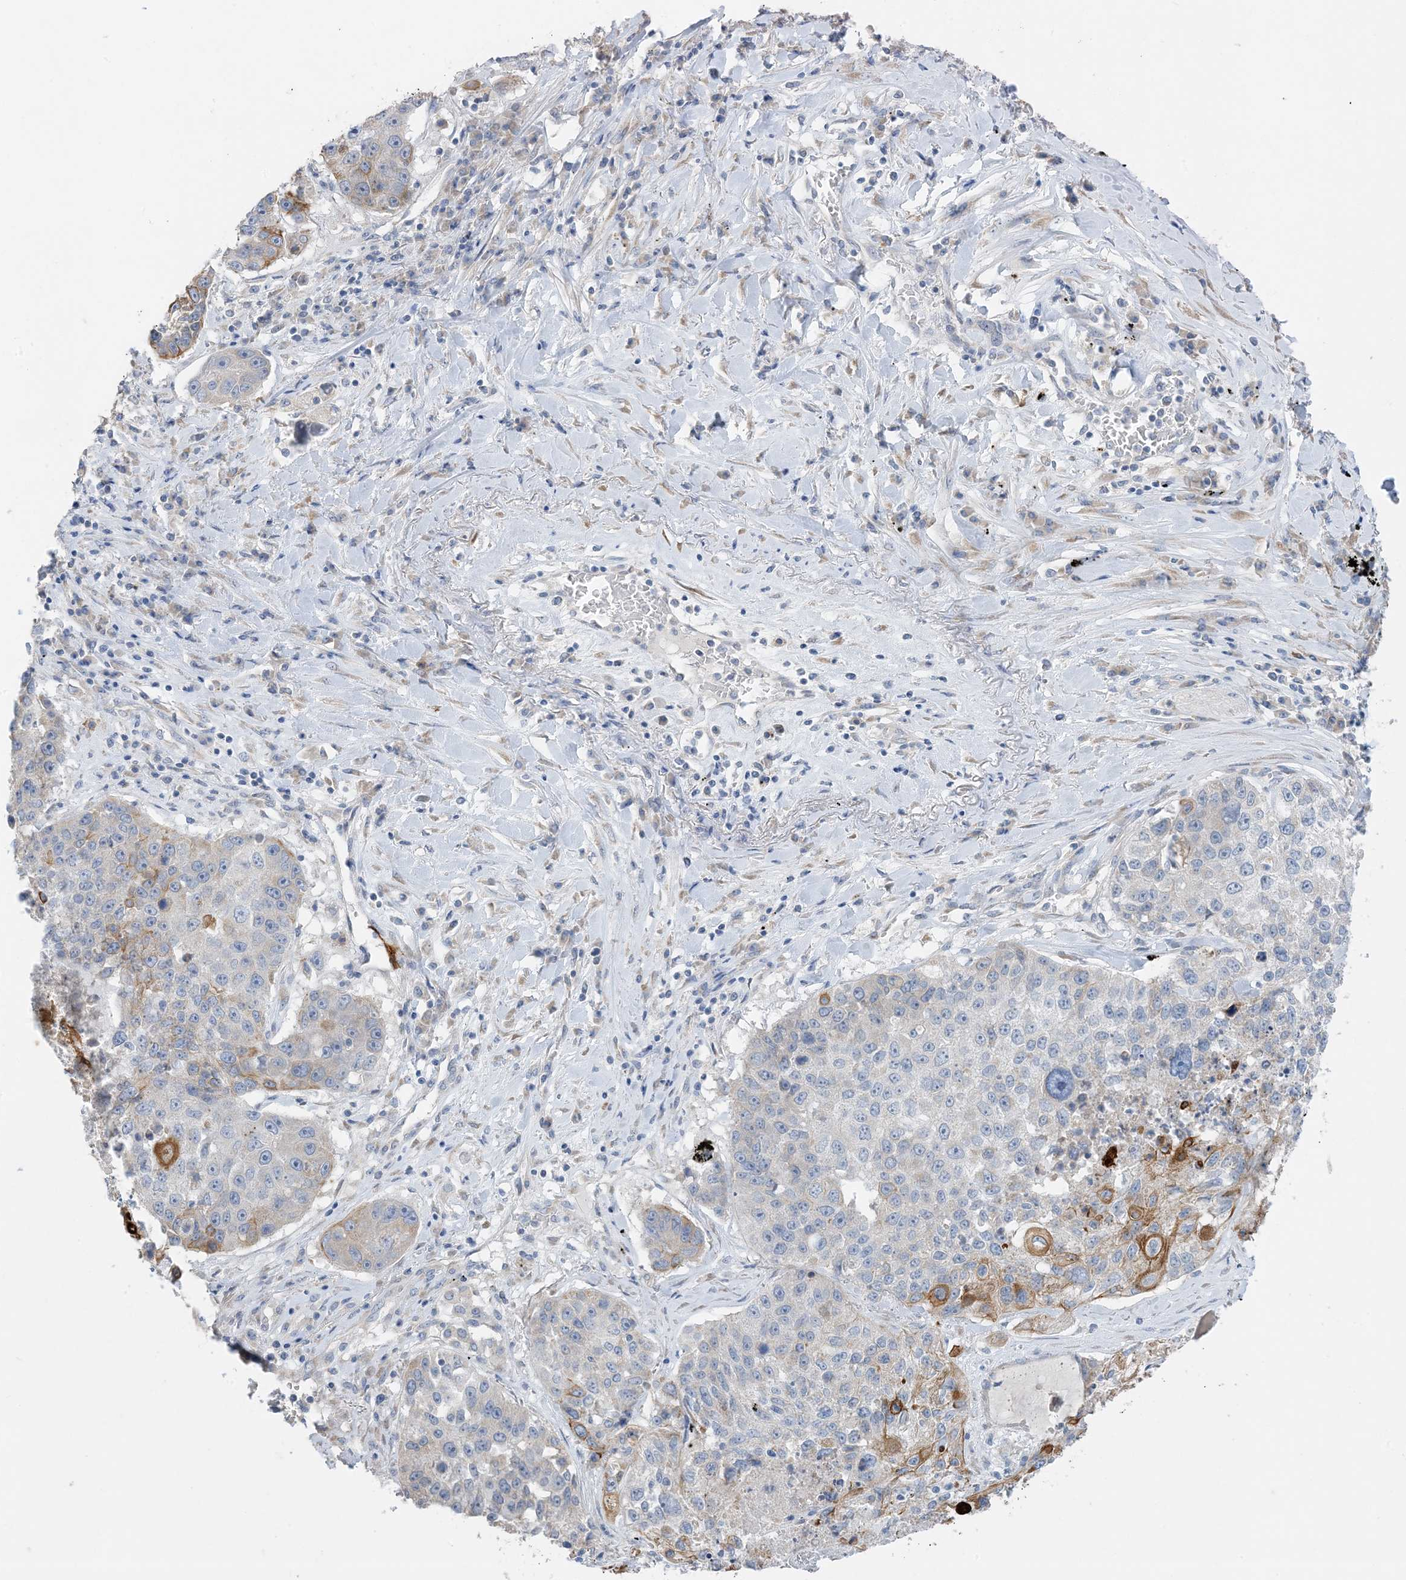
{"staining": {"intensity": "moderate", "quantity": "<25%", "location": "cytoplasmic/membranous"}, "tissue": "lung cancer", "cell_type": "Tumor cells", "image_type": "cancer", "snomed": [{"axis": "morphology", "description": "Squamous cell carcinoma, NOS"}, {"axis": "topography", "description": "Lung"}], "caption": "Moderate cytoplasmic/membranous expression is seen in approximately <25% of tumor cells in lung squamous cell carcinoma.", "gene": "ZCCHC18", "patient": {"sex": "male", "age": 61}}